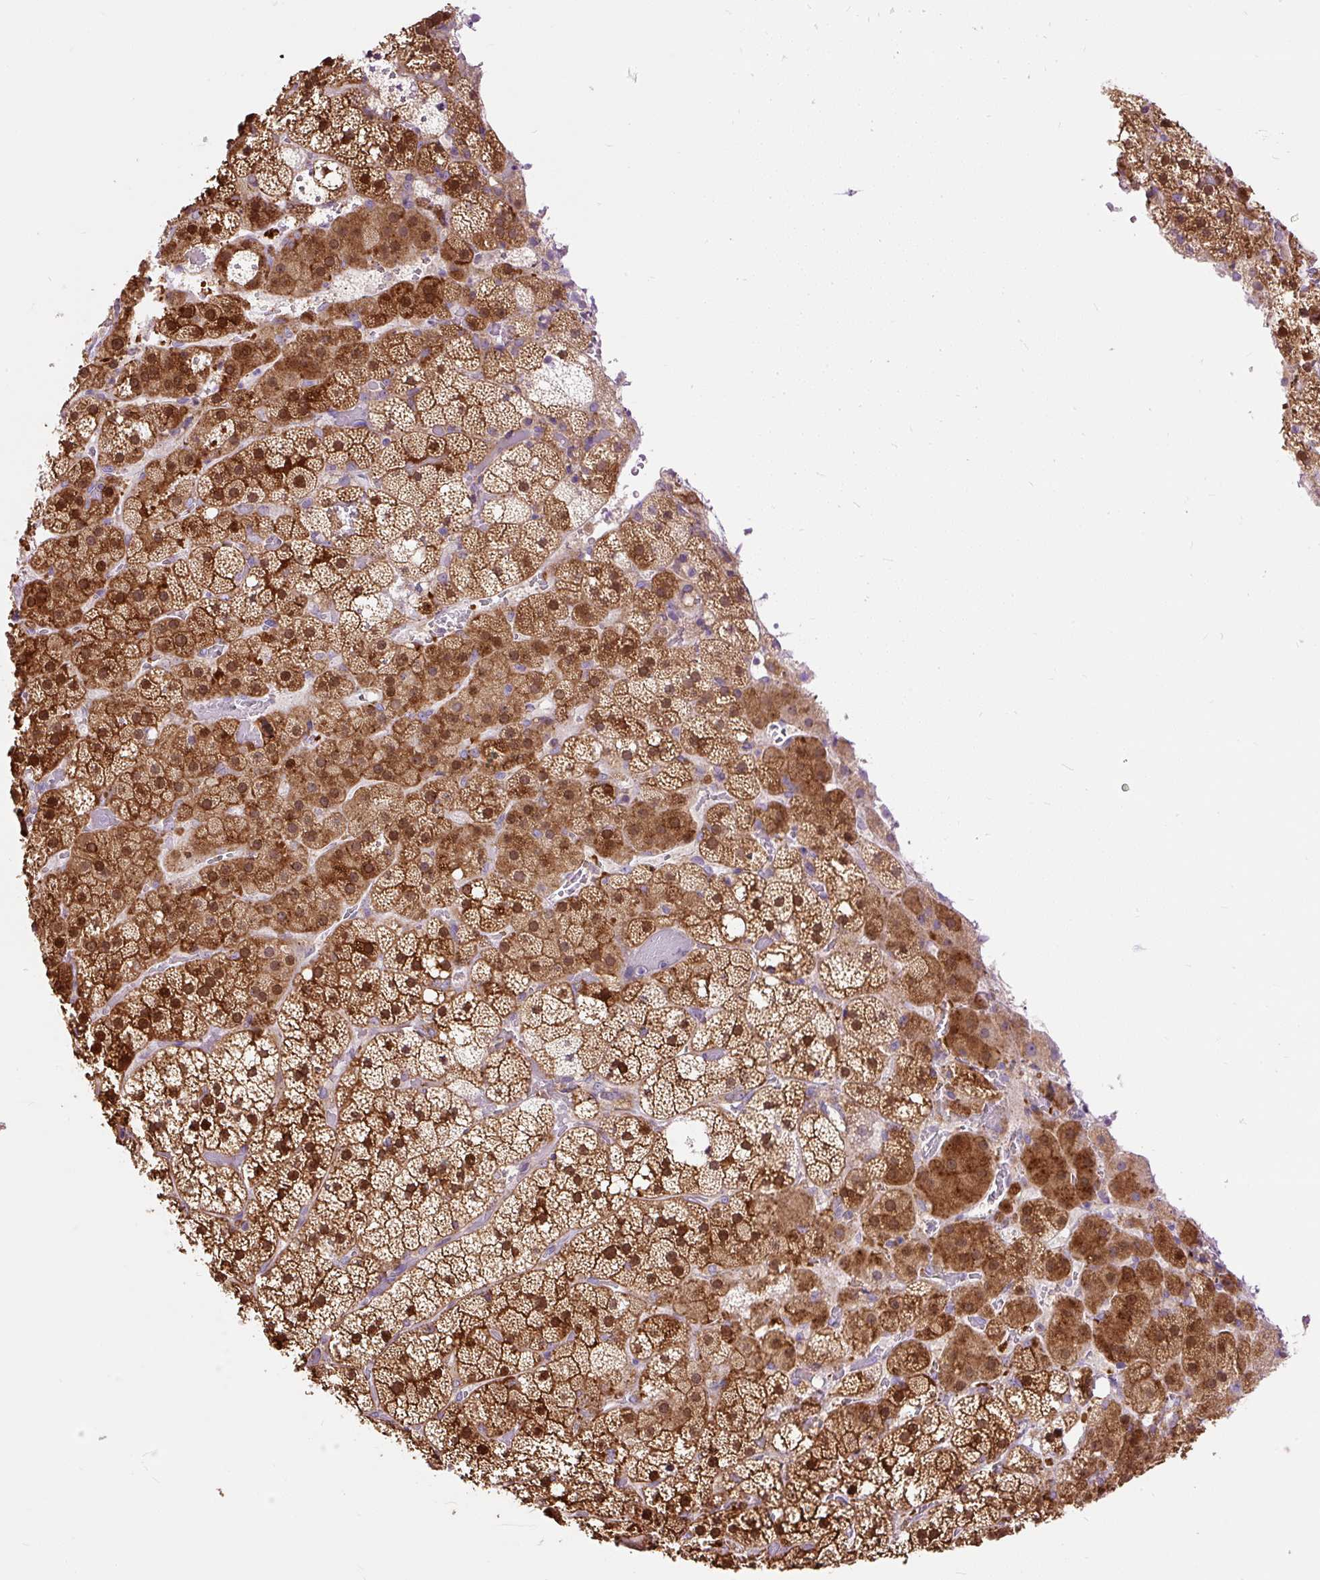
{"staining": {"intensity": "strong", "quantity": "25%-75%", "location": "cytoplasmic/membranous"}, "tissue": "adrenal gland", "cell_type": "Glandular cells", "image_type": "normal", "snomed": [{"axis": "morphology", "description": "Normal tissue, NOS"}, {"axis": "topography", "description": "Adrenal gland"}], "caption": "Brown immunohistochemical staining in normal human adrenal gland exhibits strong cytoplasmic/membranous positivity in approximately 25%-75% of glandular cells. Using DAB (brown) and hematoxylin (blue) stains, captured at high magnification using brightfield microscopy.", "gene": "RPS5", "patient": {"sex": "male", "age": 53}}